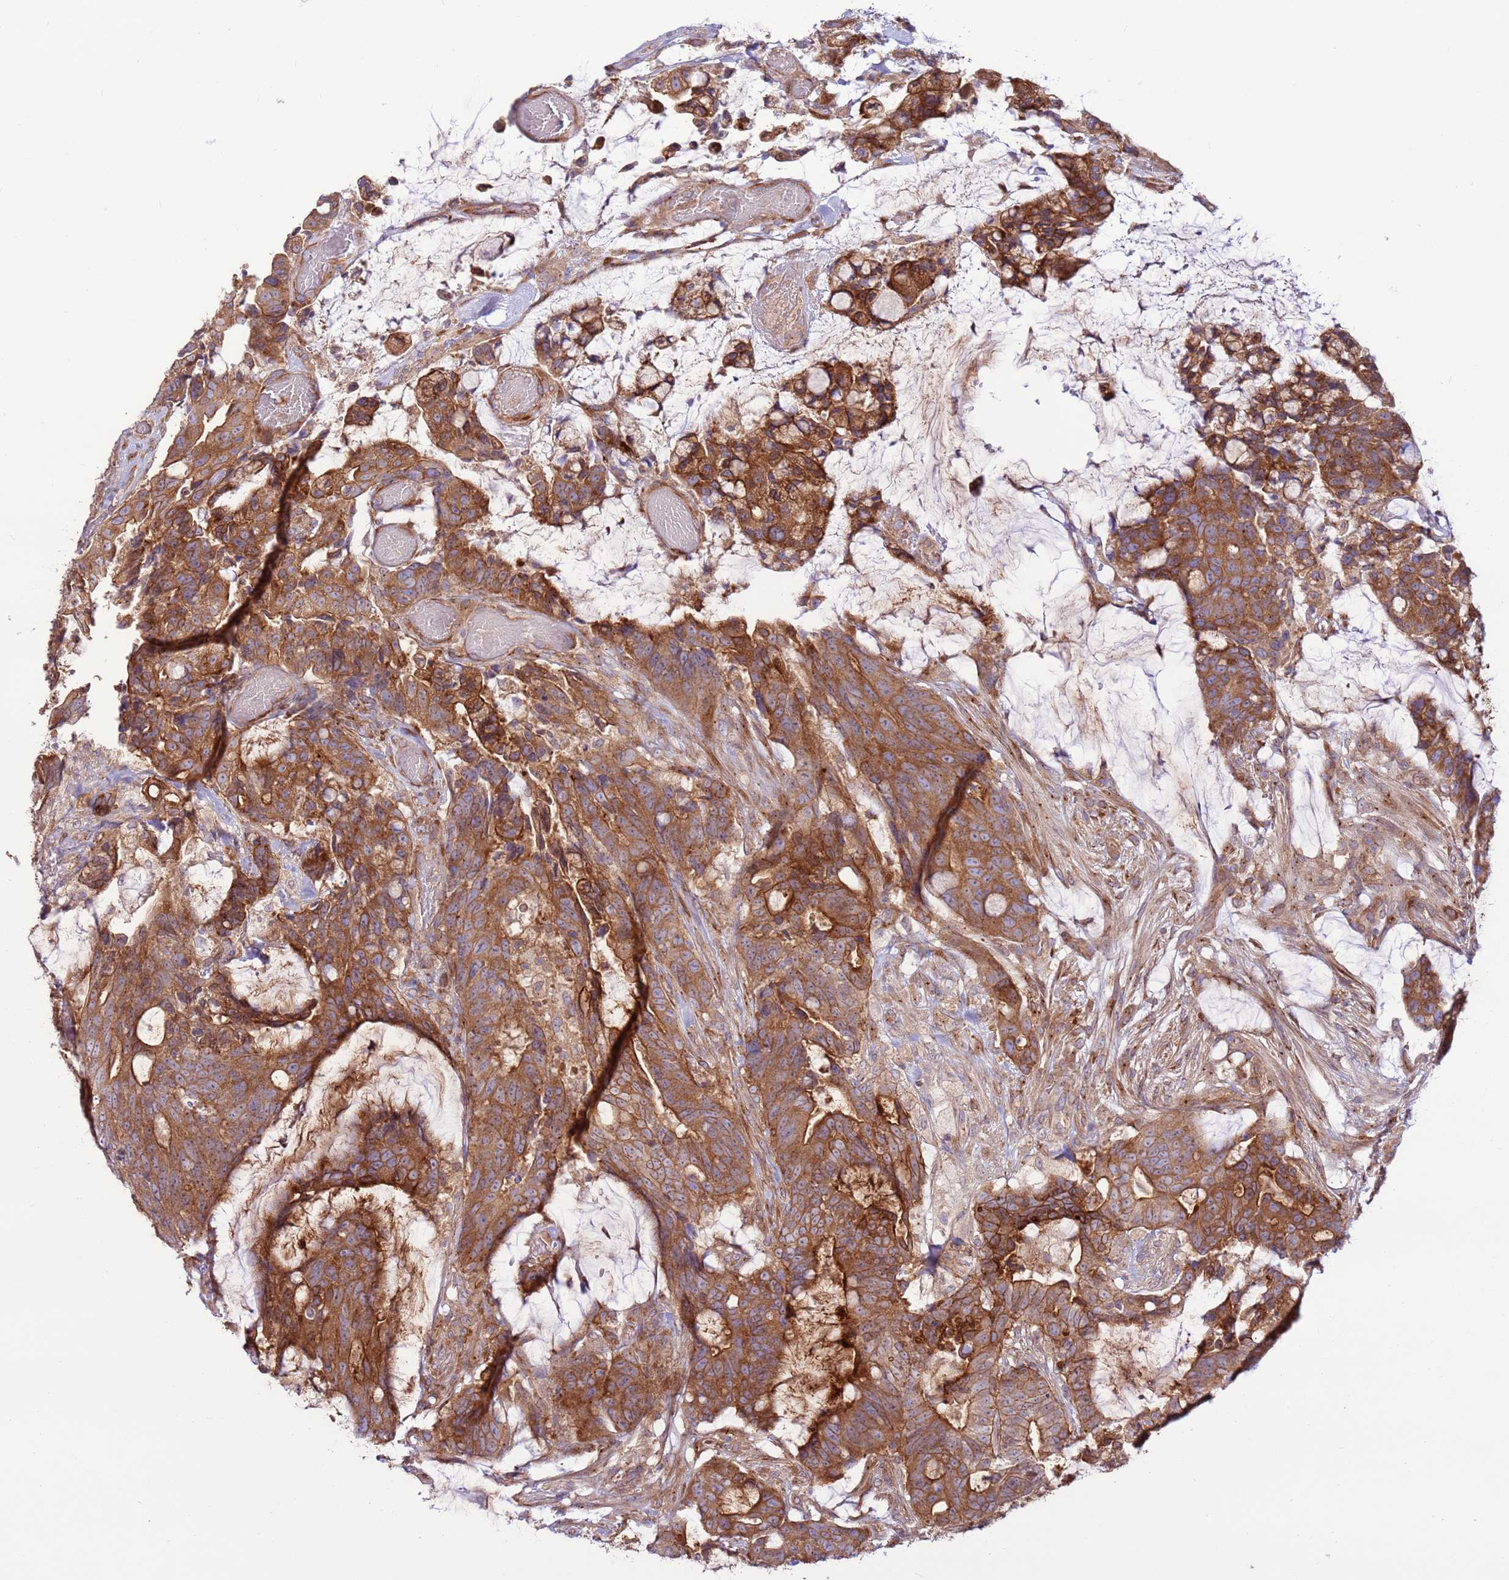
{"staining": {"intensity": "strong", "quantity": ">75%", "location": "cytoplasmic/membranous"}, "tissue": "colorectal cancer", "cell_type": "Tumor cells", "image_type": "cancer", "snomed": [{"axis": "morphology", "description": "Adenocarcinoma, NOS"}, {"axis": "topography", "description": "Colon"}], "caption": "Immunohistochemical staining of human colorectal cancer shows high levels of strong cytoplasmic/membranous expression in about >75% of tumor cells. (DAB (3,3'-diaminobenzidine) IHC, brown staining for protein, blue staining for nuclei).", "gene": "DDX19B", "patient": {"sex": "female", "age": 82}}